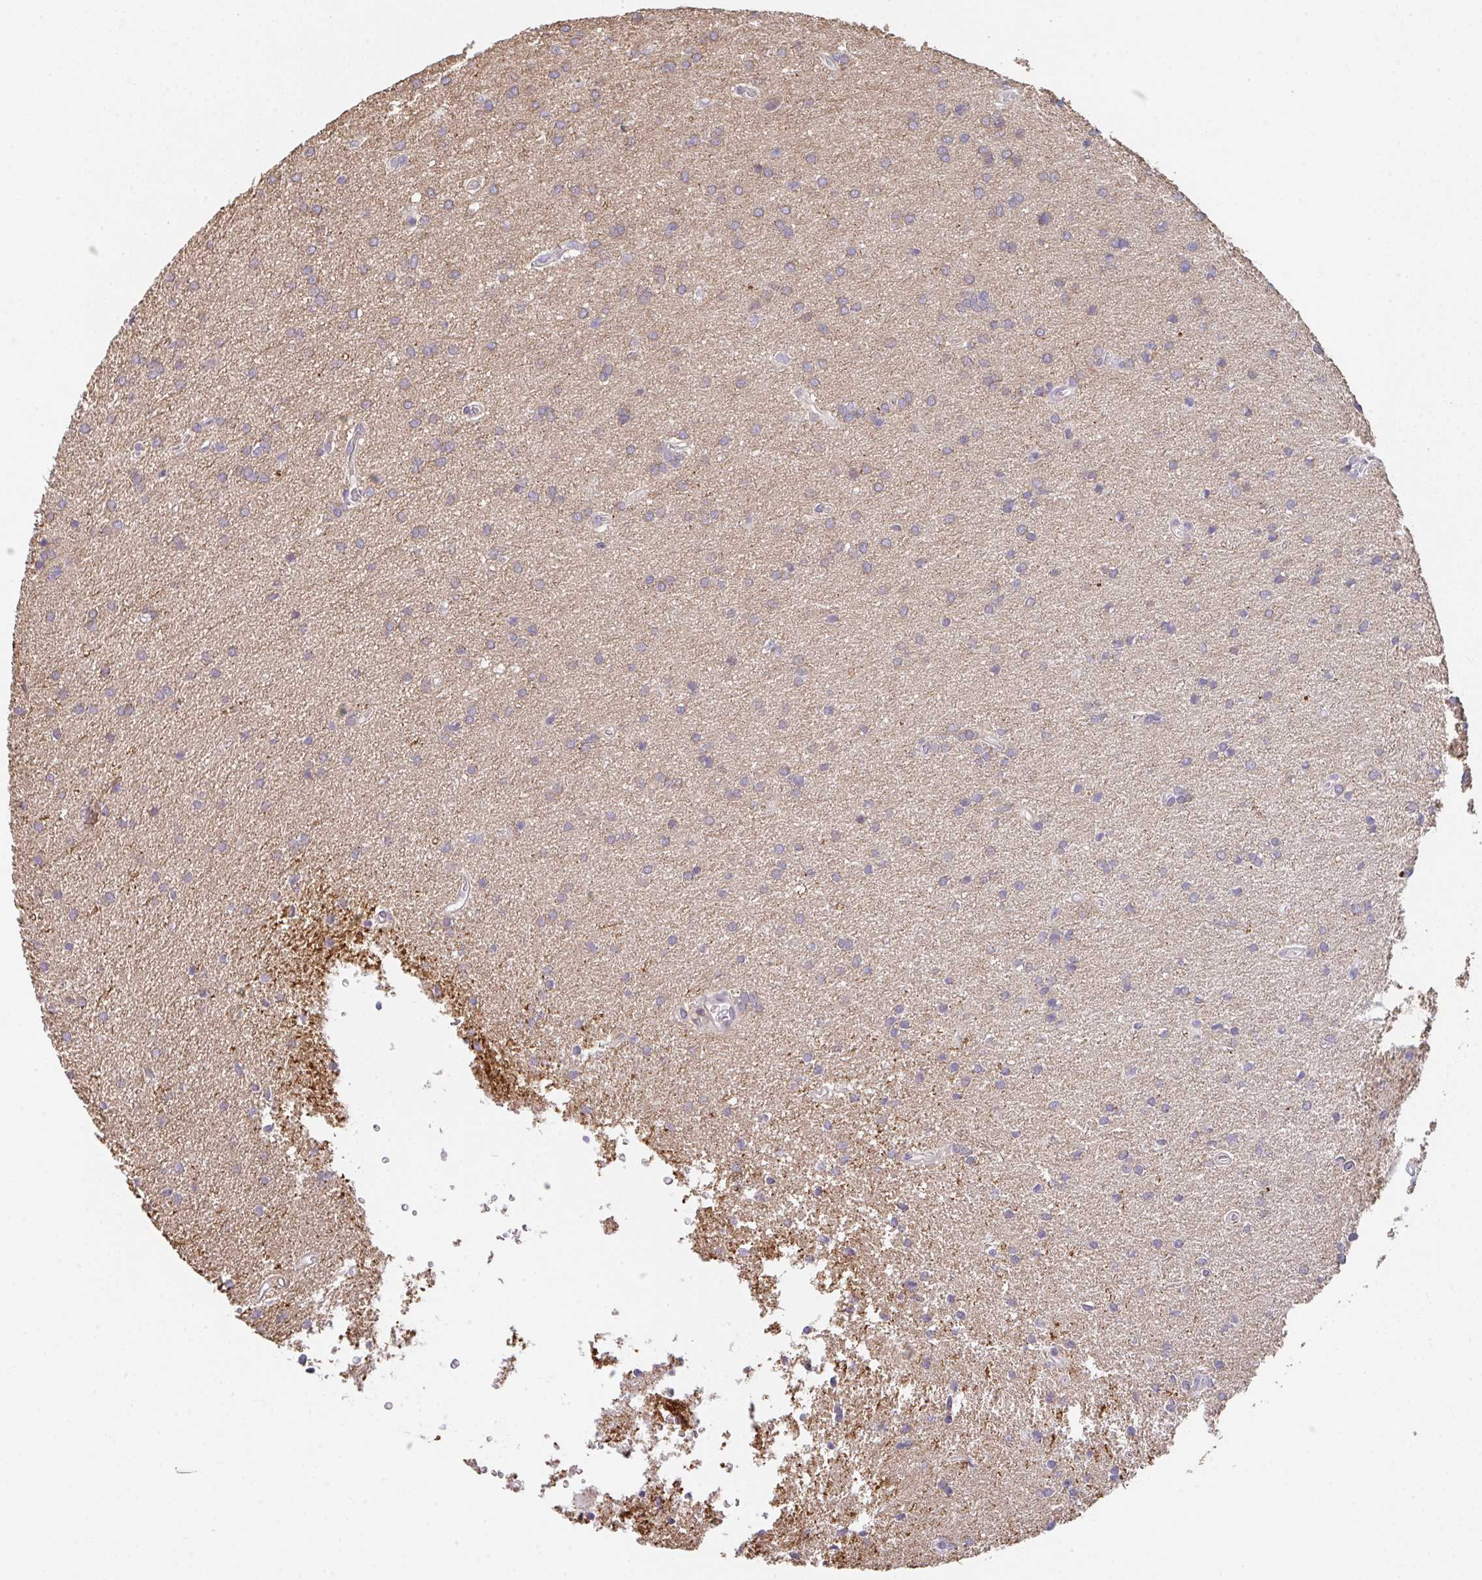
{"staining": {"intensity": "negative", "quantity": "none", "location": "none"}, "tissue": "glioma", "cell_type": "Tumor cells", "image_type": "cancer", "snomed": [{"axis": "morphology", "description": "Glioma, malignant, Low grade"}, {"axis": "topography", "description": "Brain"}], "caption": "Immunohistochemistry histopathology image of neoplastic tissue: human glioma stained with DAB exhibits no significant protein staining in tumor cells.", "gene": "TSPAN31", "patient": {"sex": "female", "age": 34}}